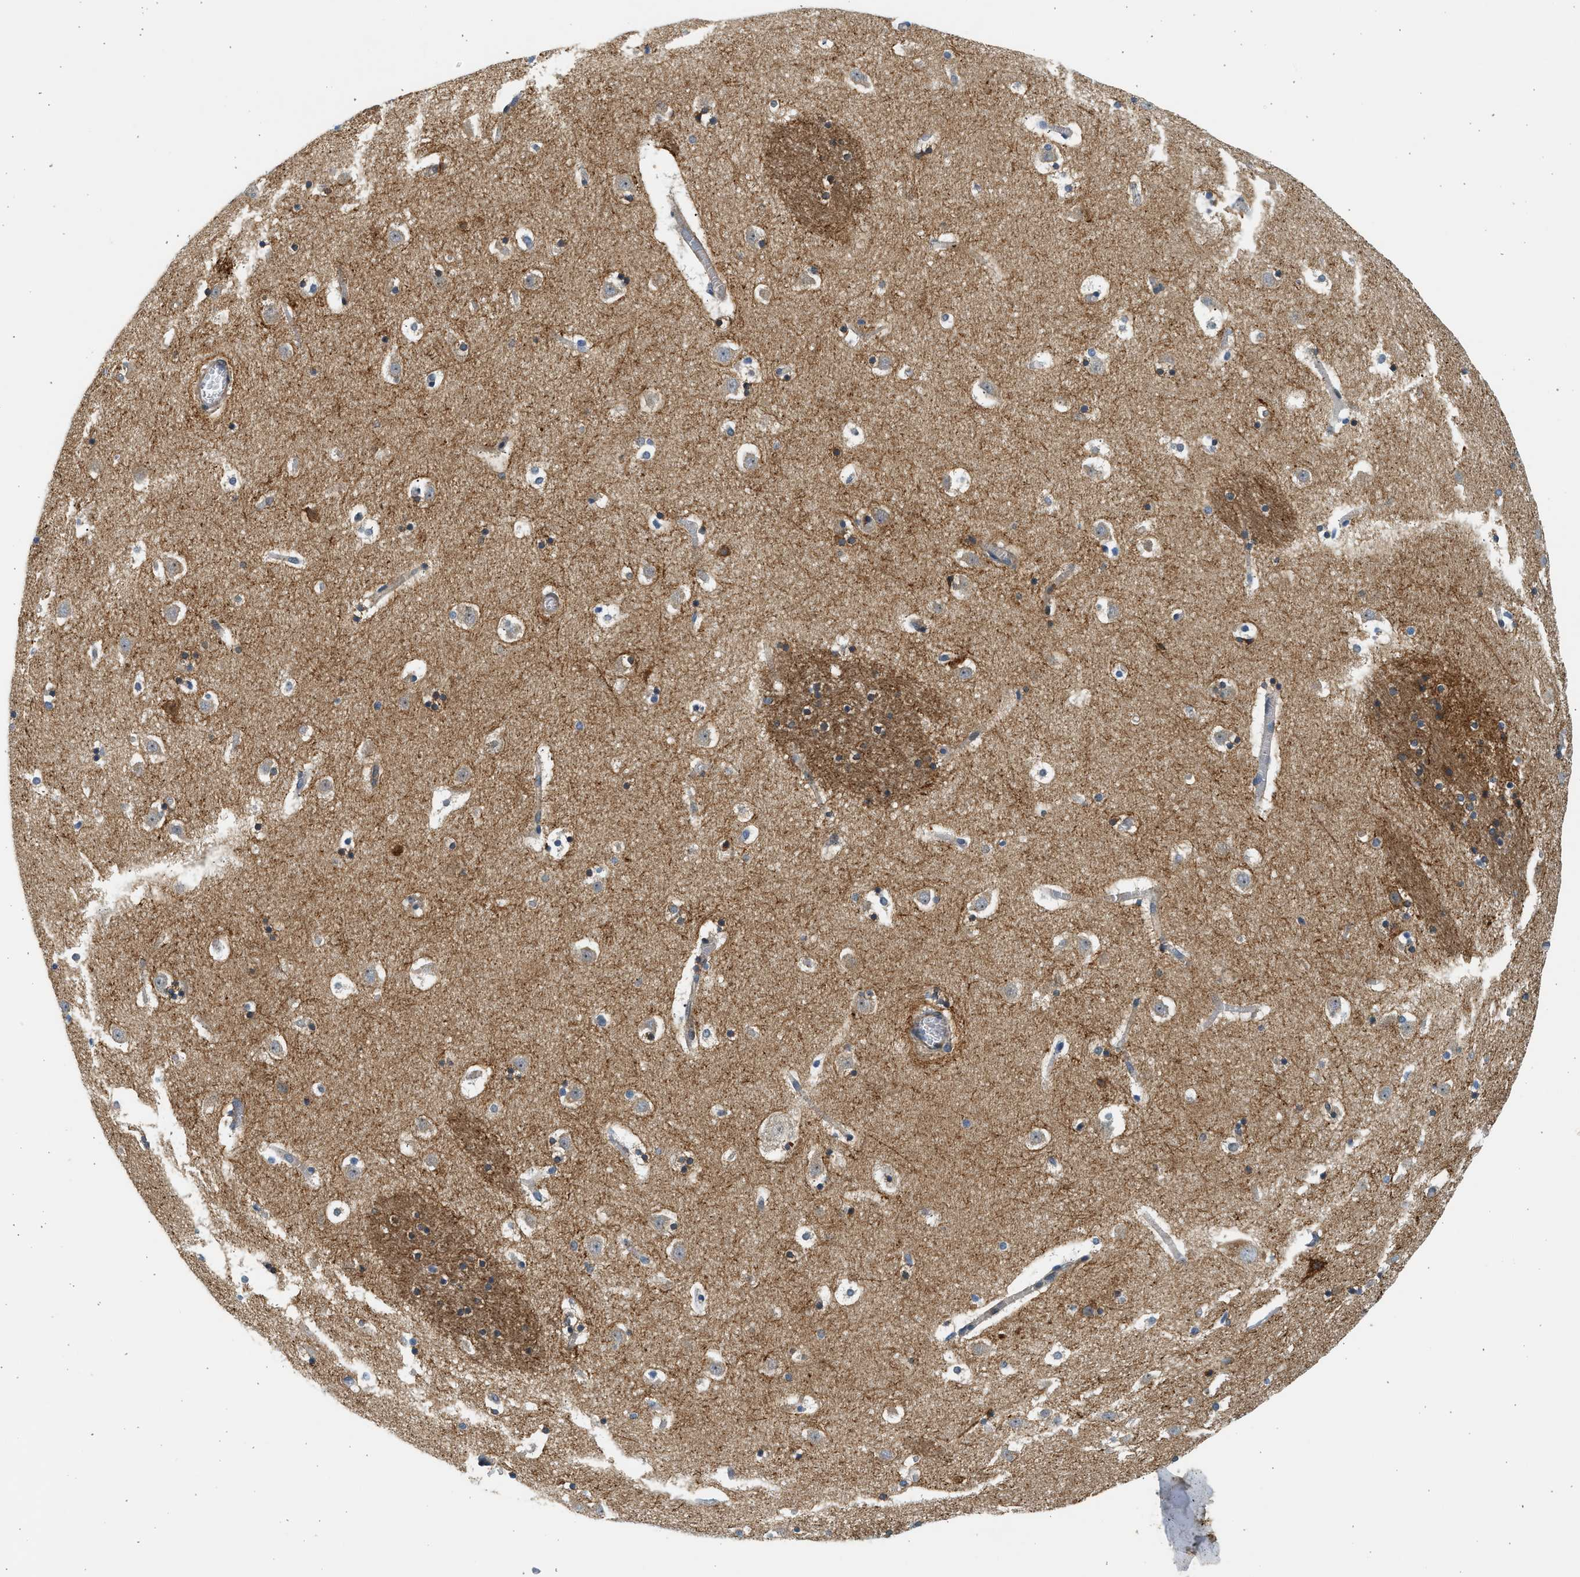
{"staining": {"intensity": "weak", "quantity": "25%-75%", "location": "cytoplasmic/membranous"}, "tissue": "caudate", "cell_type": "Glial cells", "image_type": "normal", "snomed": [{"axis": "morphology", "description": "Normal tissue, NOS"}, {"axis": "topography", "description": "Lateral ventricle wall"}], "caption": "An IHC image of benign tissue is shown. Protein staining in brown shows weak cytoplasmic/membranous positivity in caudate within glial cells.", "gene": "KDELR2", "patient": {"sex": "male", "age": 45}}